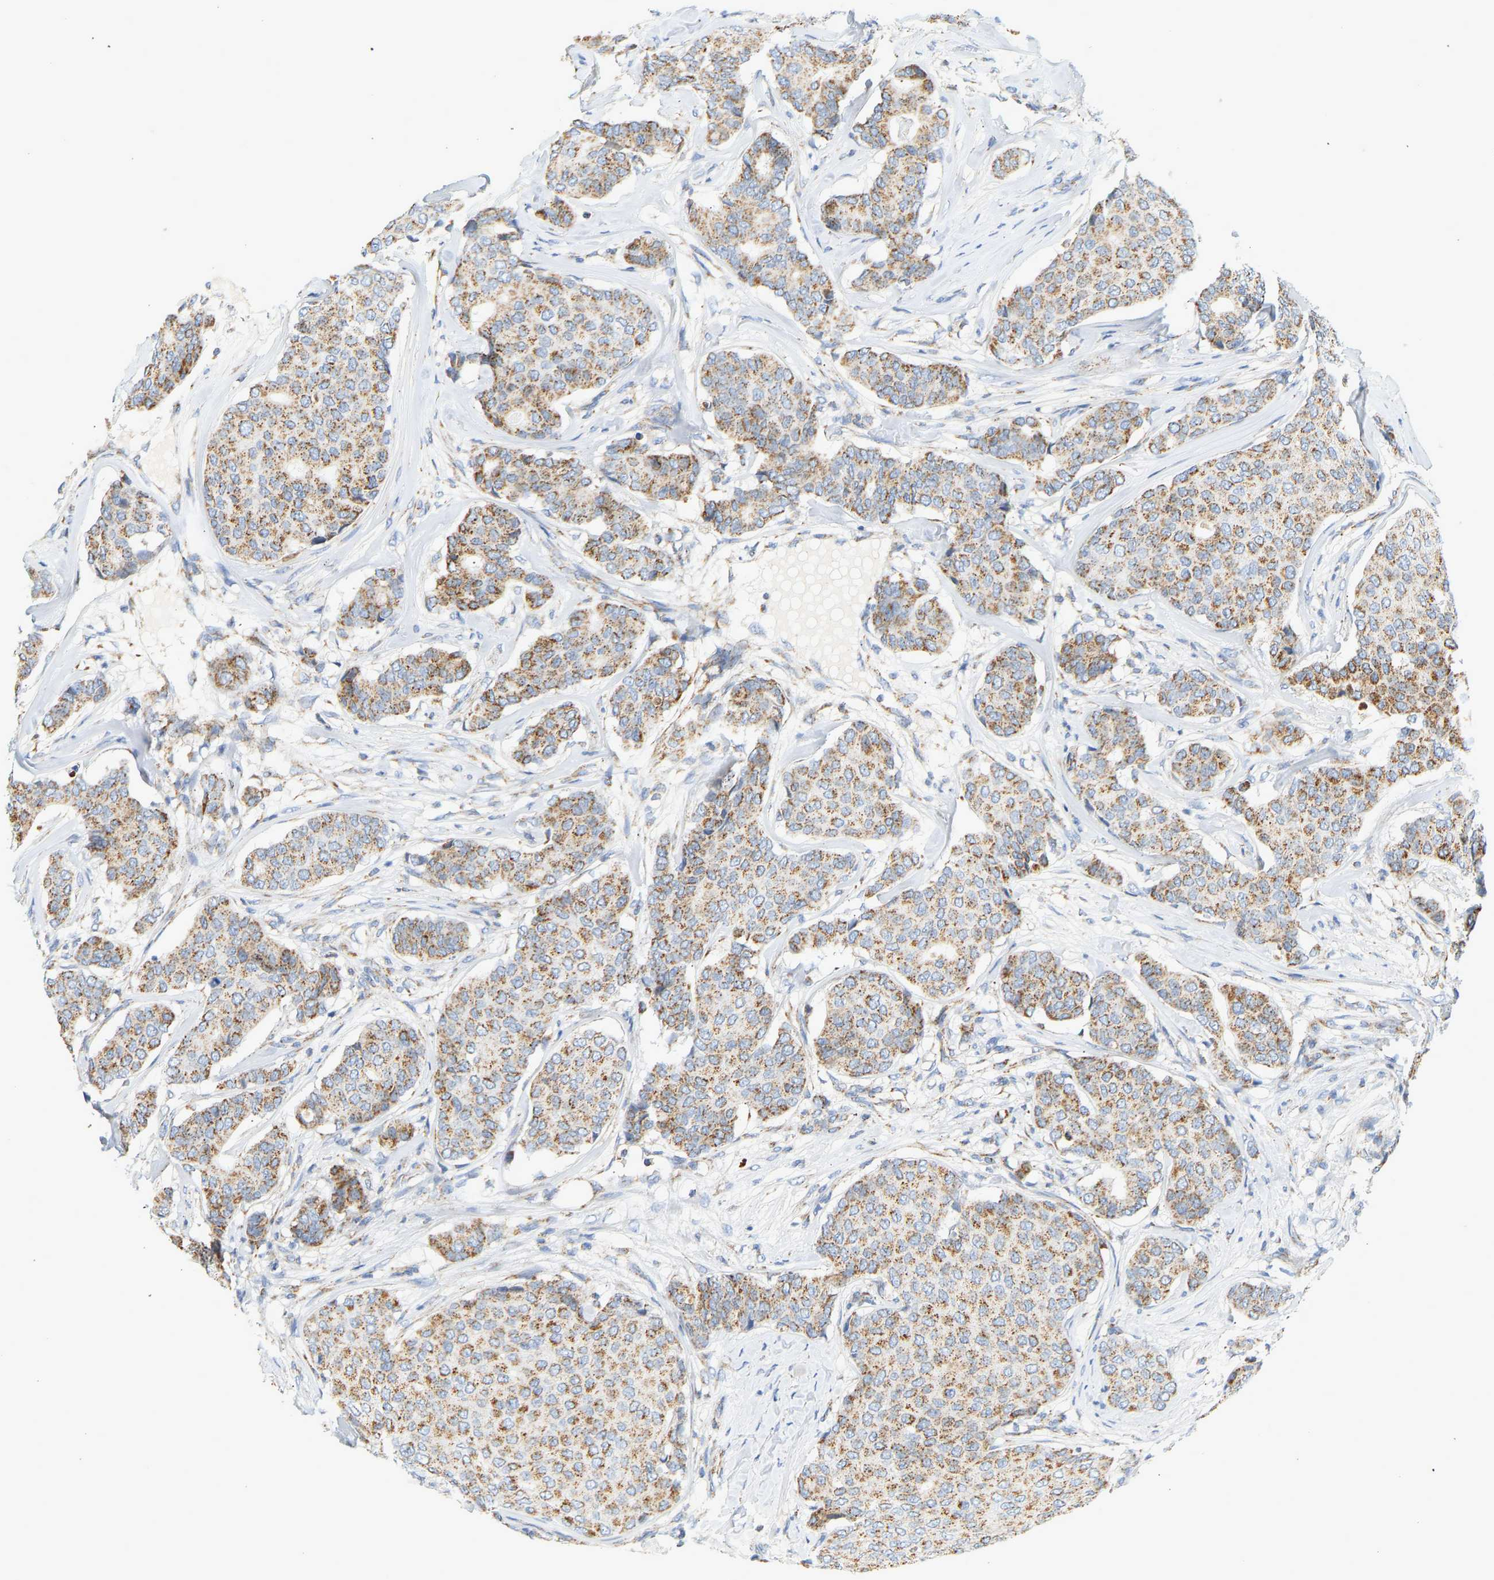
{"staining": {"intensity": "moderate", "quantity": ">75%", "location": "cytoplasmic/membranous"}, "tissue": "breast cancer", "cell_type": "Tumor cells", "image_type": "cancer", "snomed": [{"axis": "morphology", "description": "Duct carcinoma"}, {"axis": "topography", "description": "Breast"}], "caption": "Breast cancer (intraductal carcinoma) stained with IHC demonstrates moderate cytoplasmic/membranous staining in approximately >75% of tumor cells.", "gene": "GRPEL2", "patient": {"sex": "female", "age": 75}}